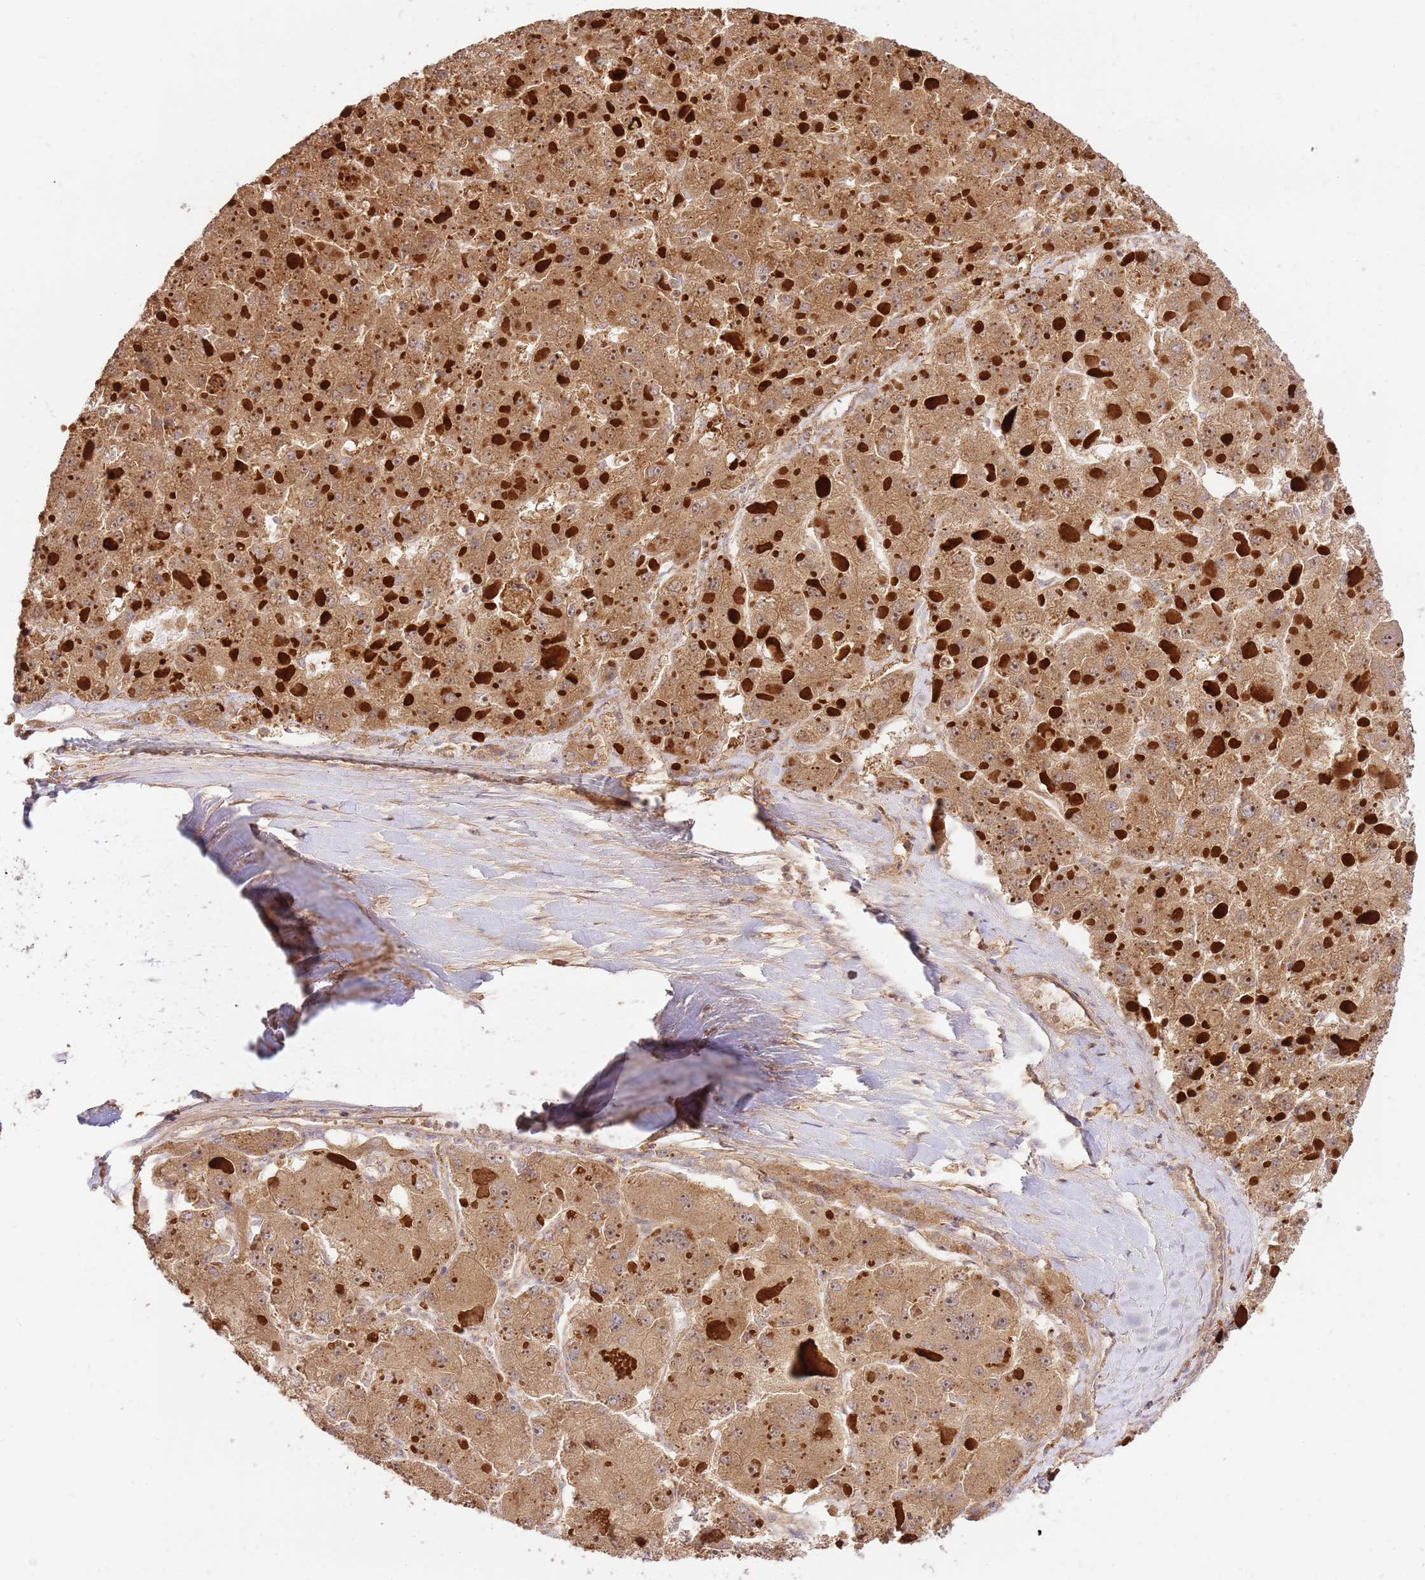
{"staining": {"intensity": "moderate", "quantity": ">75%", "location": "cytoplasmic/membranous"}, "tissue": "liver cancer", "cell_type": "Tumor cells", "image_type": "cancer", "snomed": [{"axis": "morphology", "description": "Carcinoma, Hepatocellular, NOS"}, {"axis": "topography", "description": "Liver"}], "caption": "Protein staining reveals moderate cytoplasmic/membranous positivity in approximately >75% of tumor cells in liver cancer (hepatocellular carcinoma).", "gene": "GAREM1", "patient": {"sex": "female", "age": 73}}